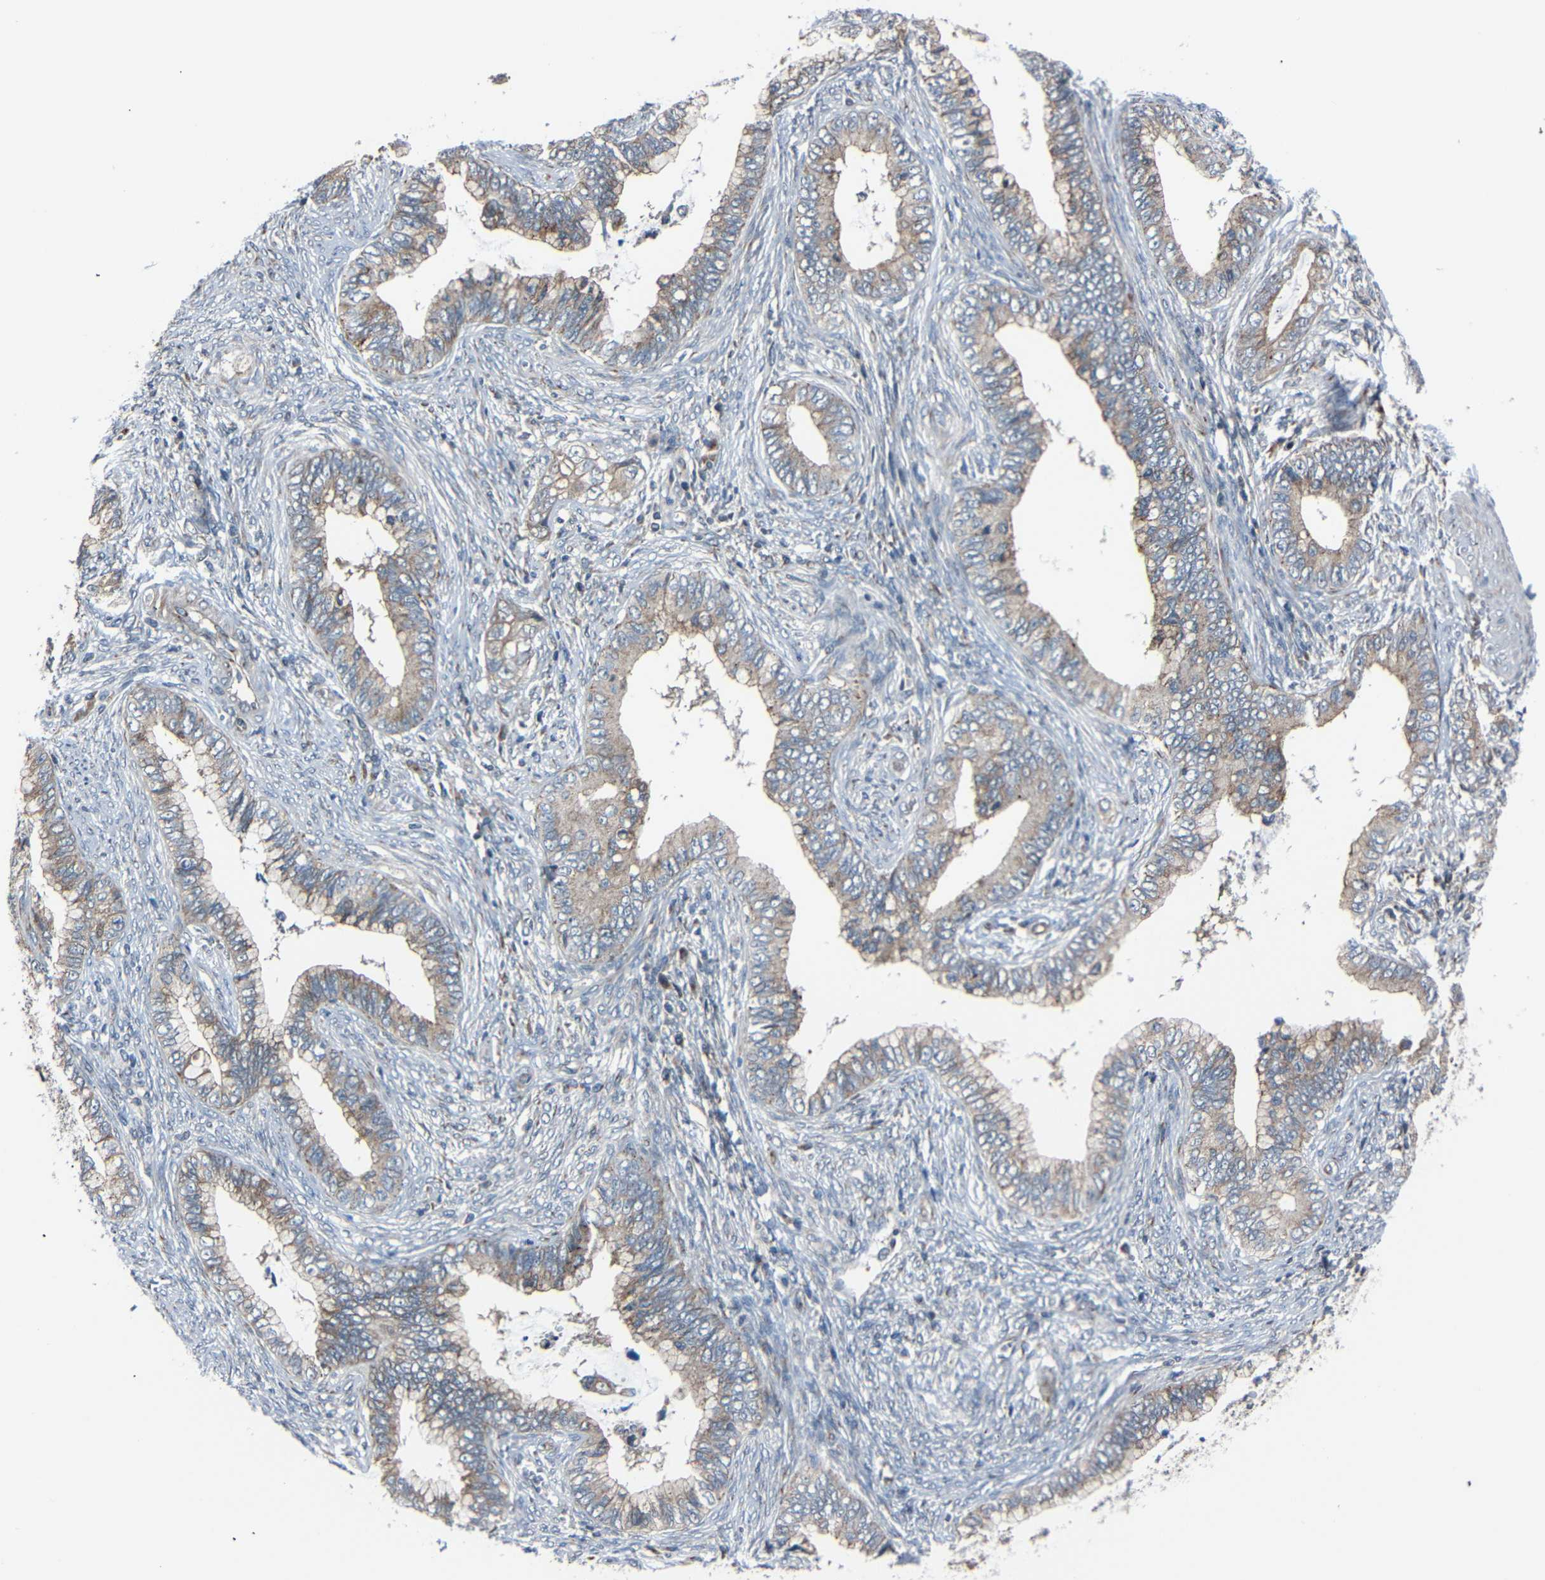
{"staining": {"intensity": "weak", "quantity": ">75%", "location": "cytoplasmic/membranous"}, "tissue": "cervical cancer", "cell_type": "Tumor cells", "image_type": "cancer", "snomed": [{"axis": "morphology", "description": "Adenocarcinoma, NOS"}, {"axis": "topography", "description": "Cervix"}], "caption": "This photomicrograph reveals immunohistochemistry (IHC) staining of cervical cancer (adenocarcinoma), with low weak cytoplasmic/membranous staining in about >75% of tumor cells.", "gene": "AKAP9", "patient": {"sex": "female", "age": 44}}